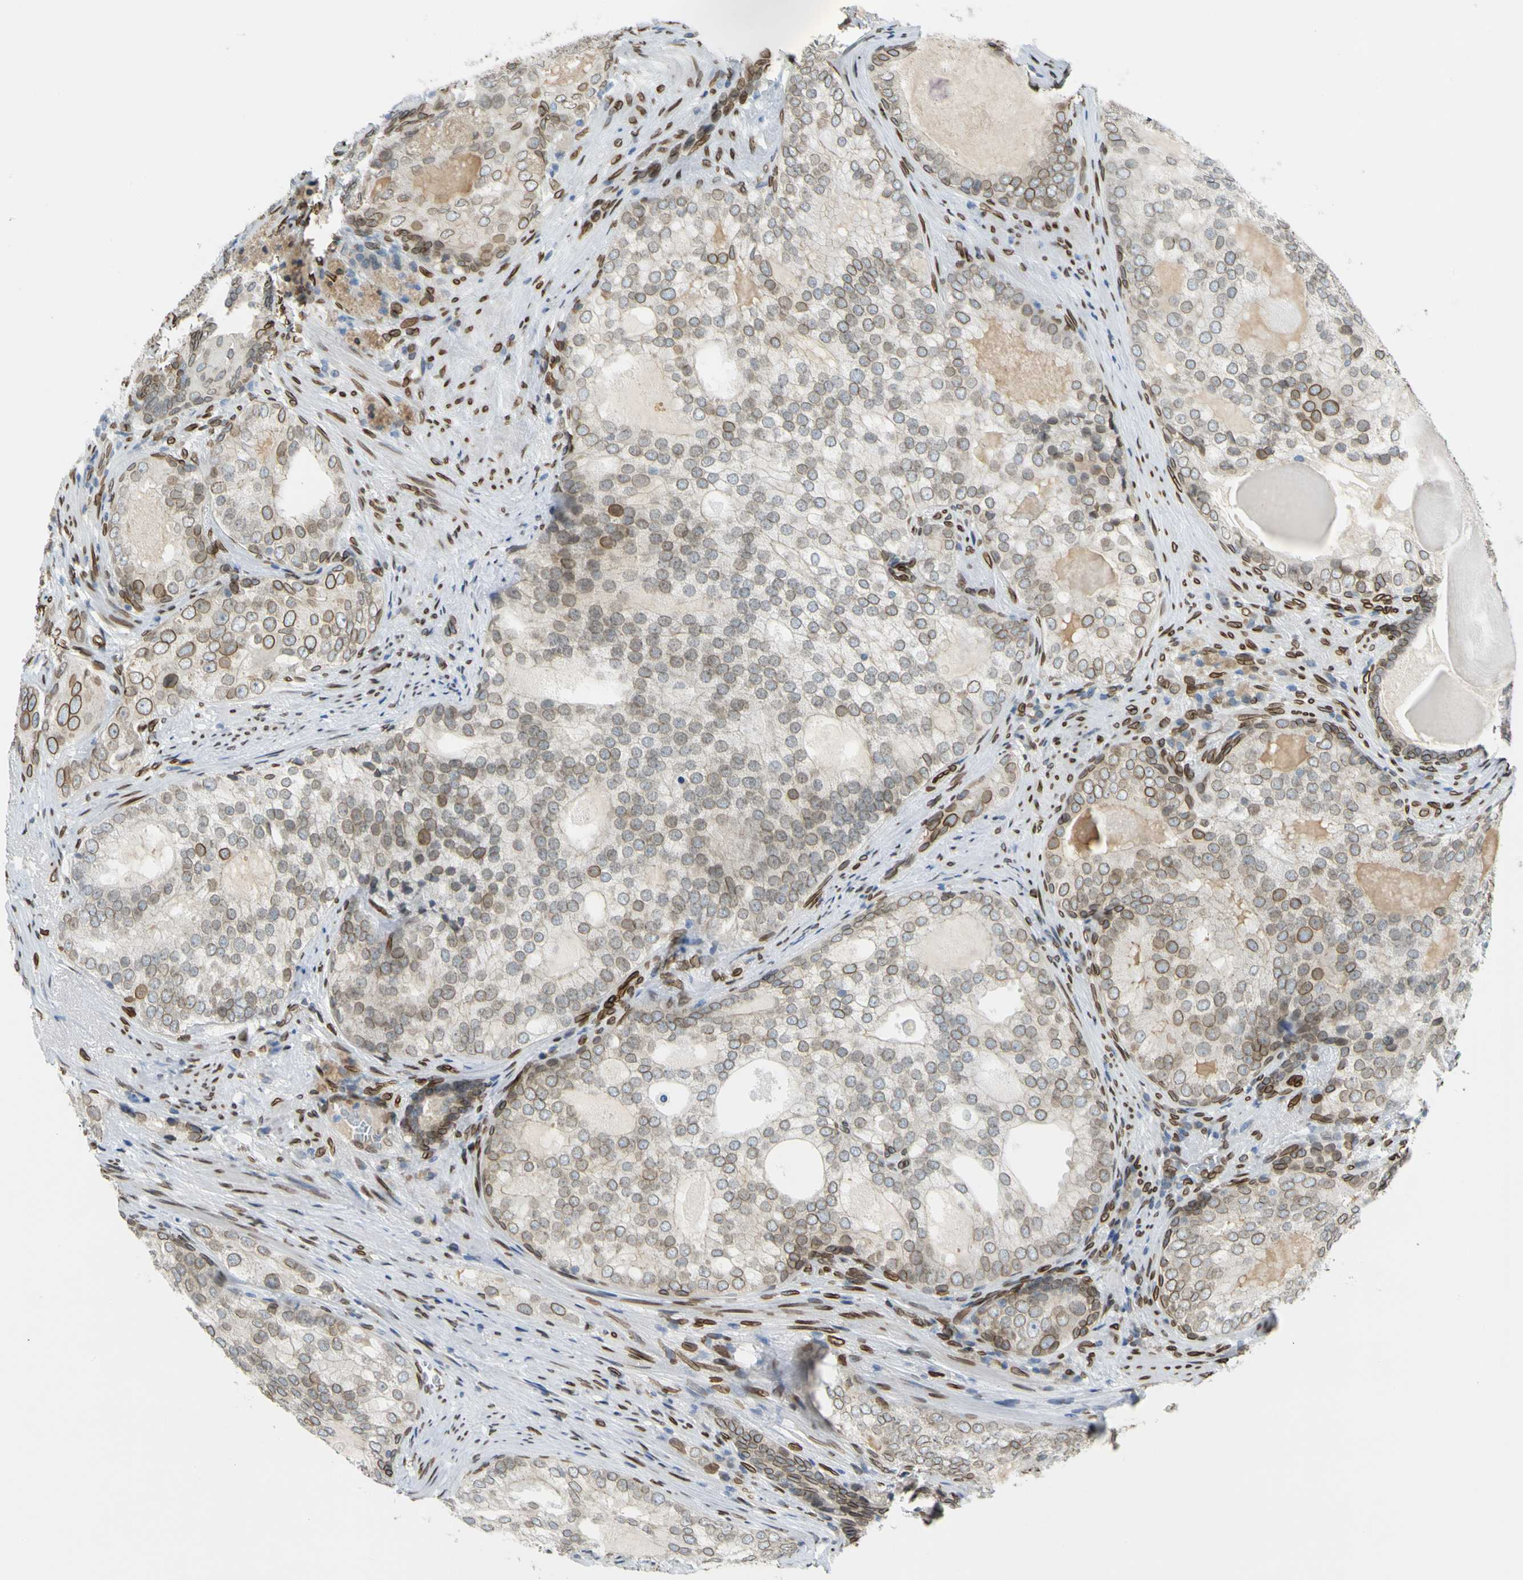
{"staining": {"intensity": "moderate", "quantity": "25%-75%", "location": "cytoplasmic/membranous,nuclear"}, "tissue": "prostate cancer", "cell_type": "Tumor cells", "image_type": "cancer", "snomed": [{"axis": "morphology", "description": "Adenocarcinoma, High grade"}, {"axis": "topography", "description": "Prostate"}], "caption": "About 25%-75% of tumor cells in prostate high-grade adenocarcinoma show moderate cytoplasmic/membranous and nuclear protein positivity as visualized by brown immunohistochemical staining.", "gene": "SUN1", "patient": {"sex": "male", "age": 66}}